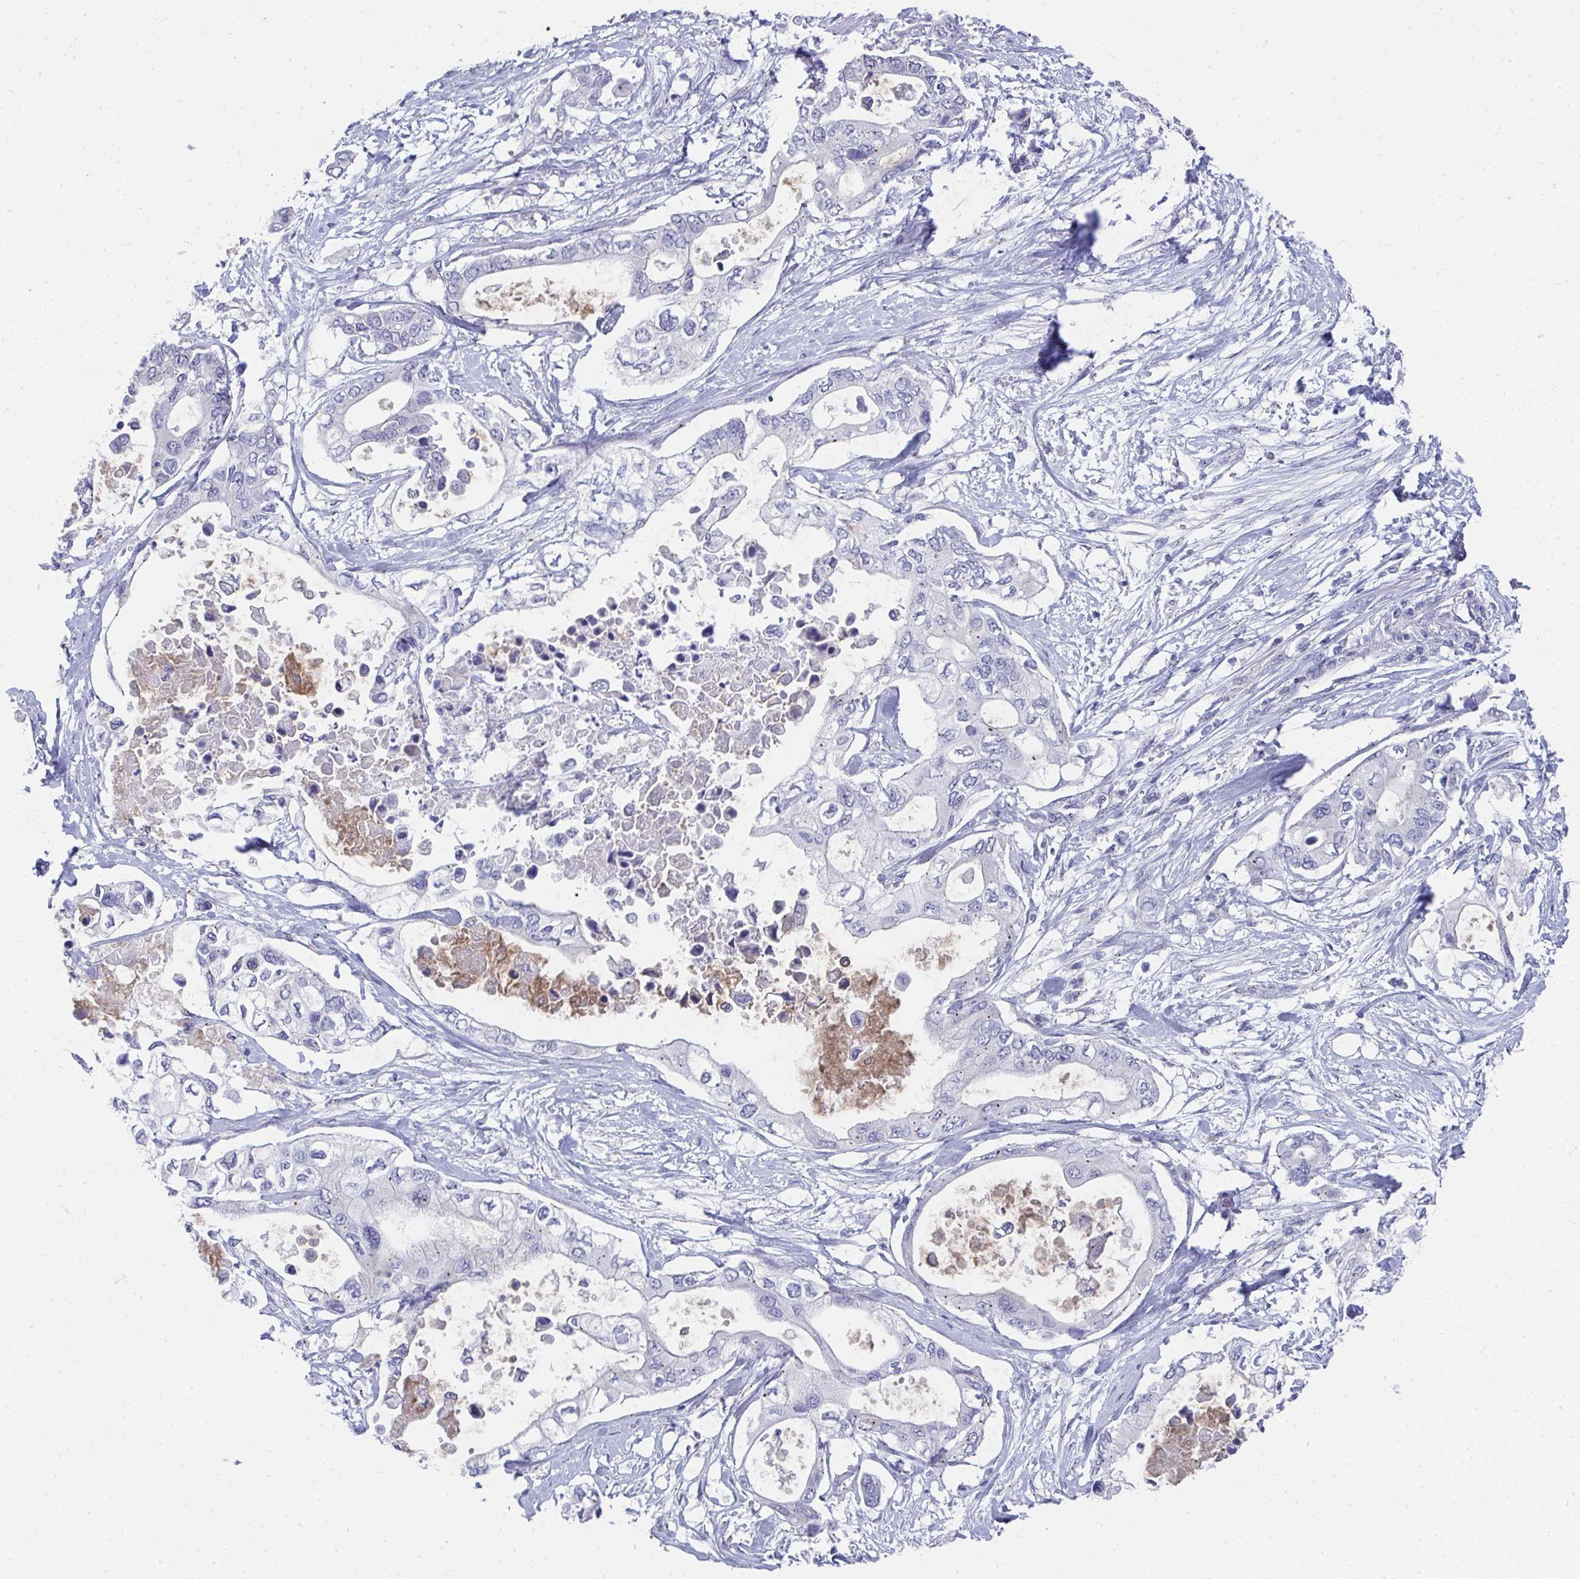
{"staining": {"intensity": "negative", "quantity": "none", "location": "none"}, "tissue": "pancreatic cancer", "cell_type": "Tumor cells", "image_type": "cancer", "snomed": [{"axis": "morphology", "description": "Adenocarcinoma, NOS"}, {"axis": "topography", "description": "Pancreas"}], "caption": "Micrograph shows no significant protein staining in tumor cells of adenocarcinoma (pancreatic).", "gene": "TMPRSS2", "patient": {"sex": "female", "age": 63}}